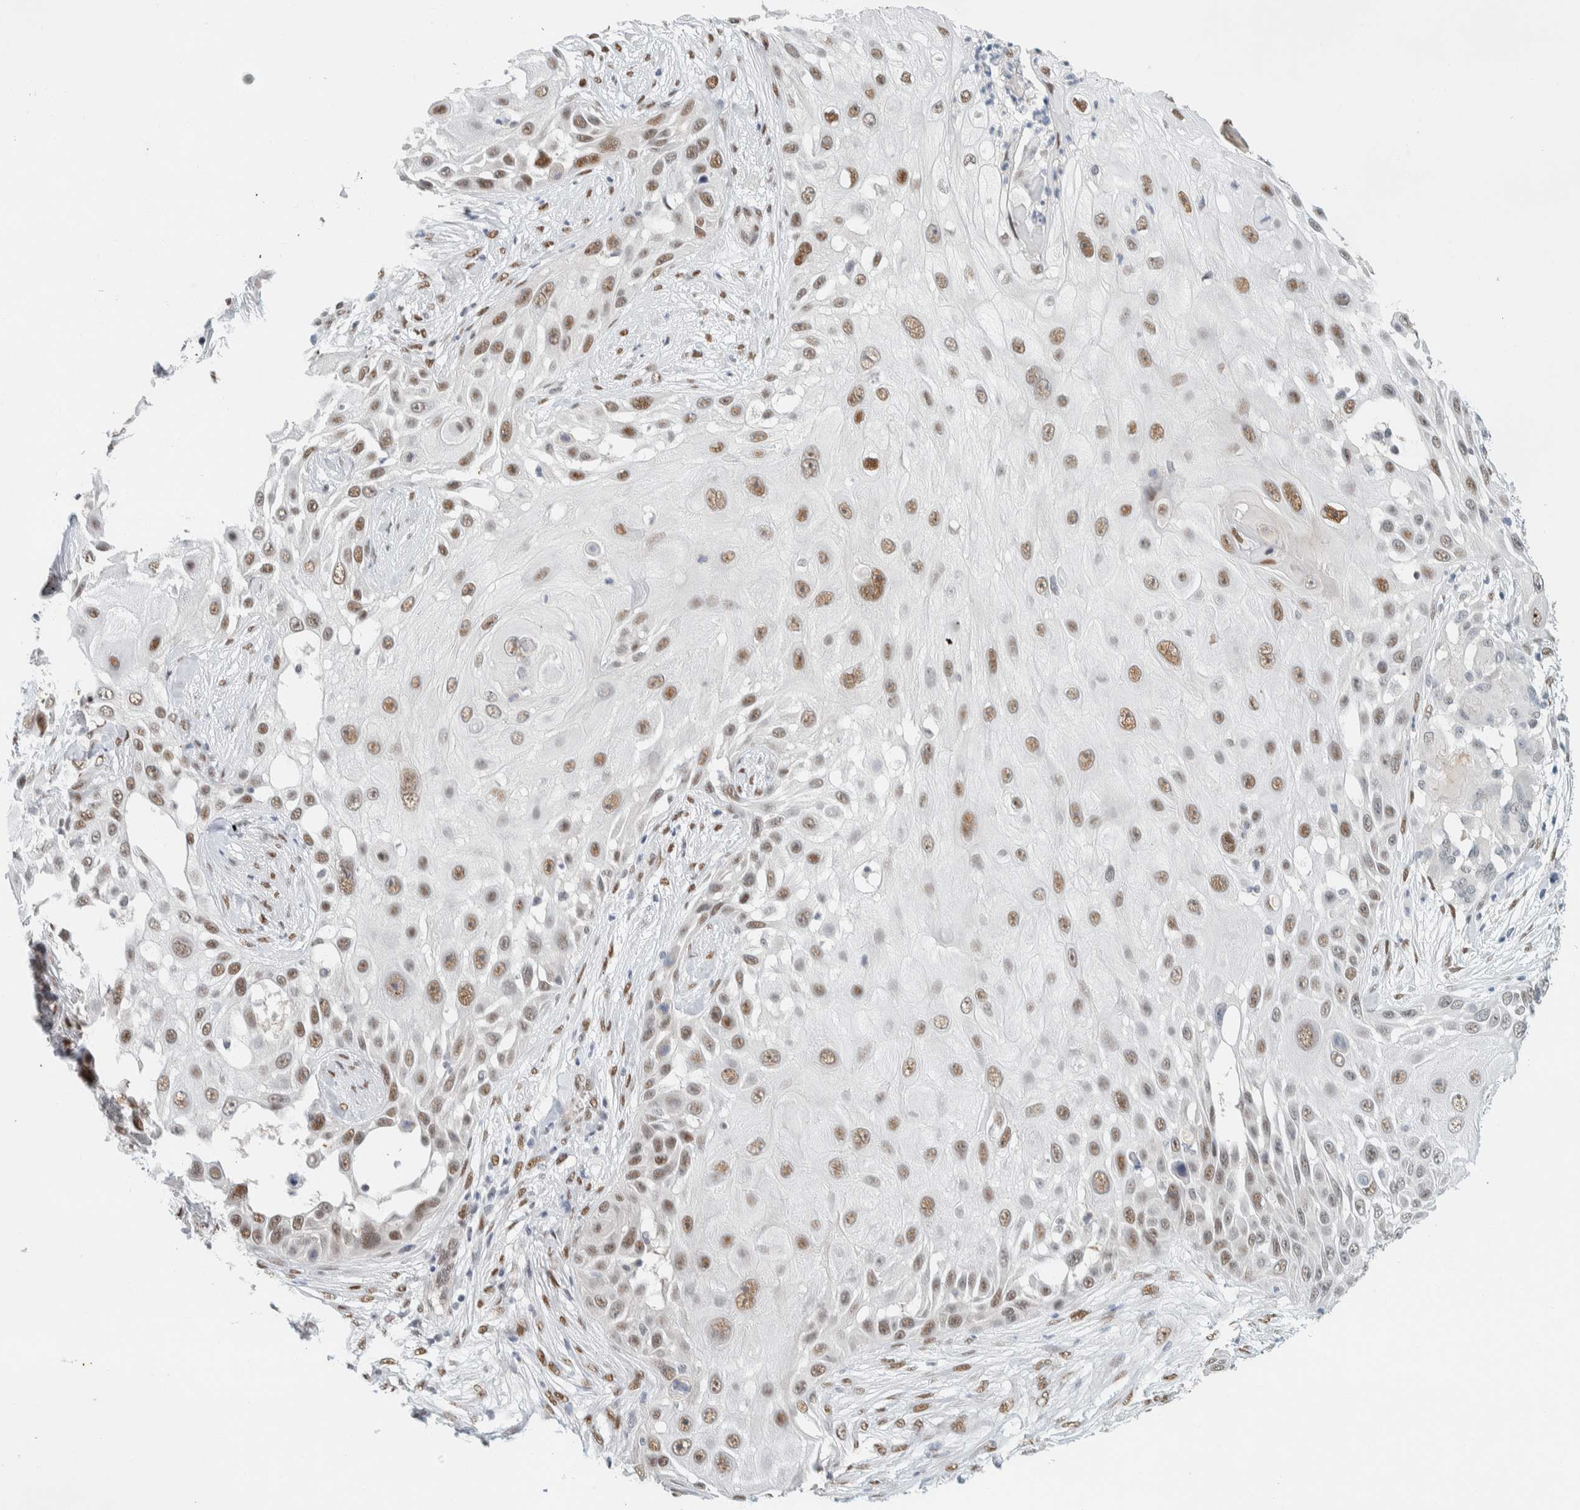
{"staining": {"intensity": "moderate", "quantity": "25%-75%", "location": "nuclear"}, "tissue": "skin cancer", "cell_type": "Tumor cells", "image_type": "cancer", "snomed": [{"axis": "morphology", "description": "Squamous cell carcinoma, NOS"}, {"axis": "topography", "description": "Skin"}], "caption": "Skin cancer was stained to show a protein in brown. There is medium levels of moderate nuclear positivity in approximately 25%-75% of tumor cells.", "gene": "ZNF683", "patient": {"sex": "female", "age": 44}}